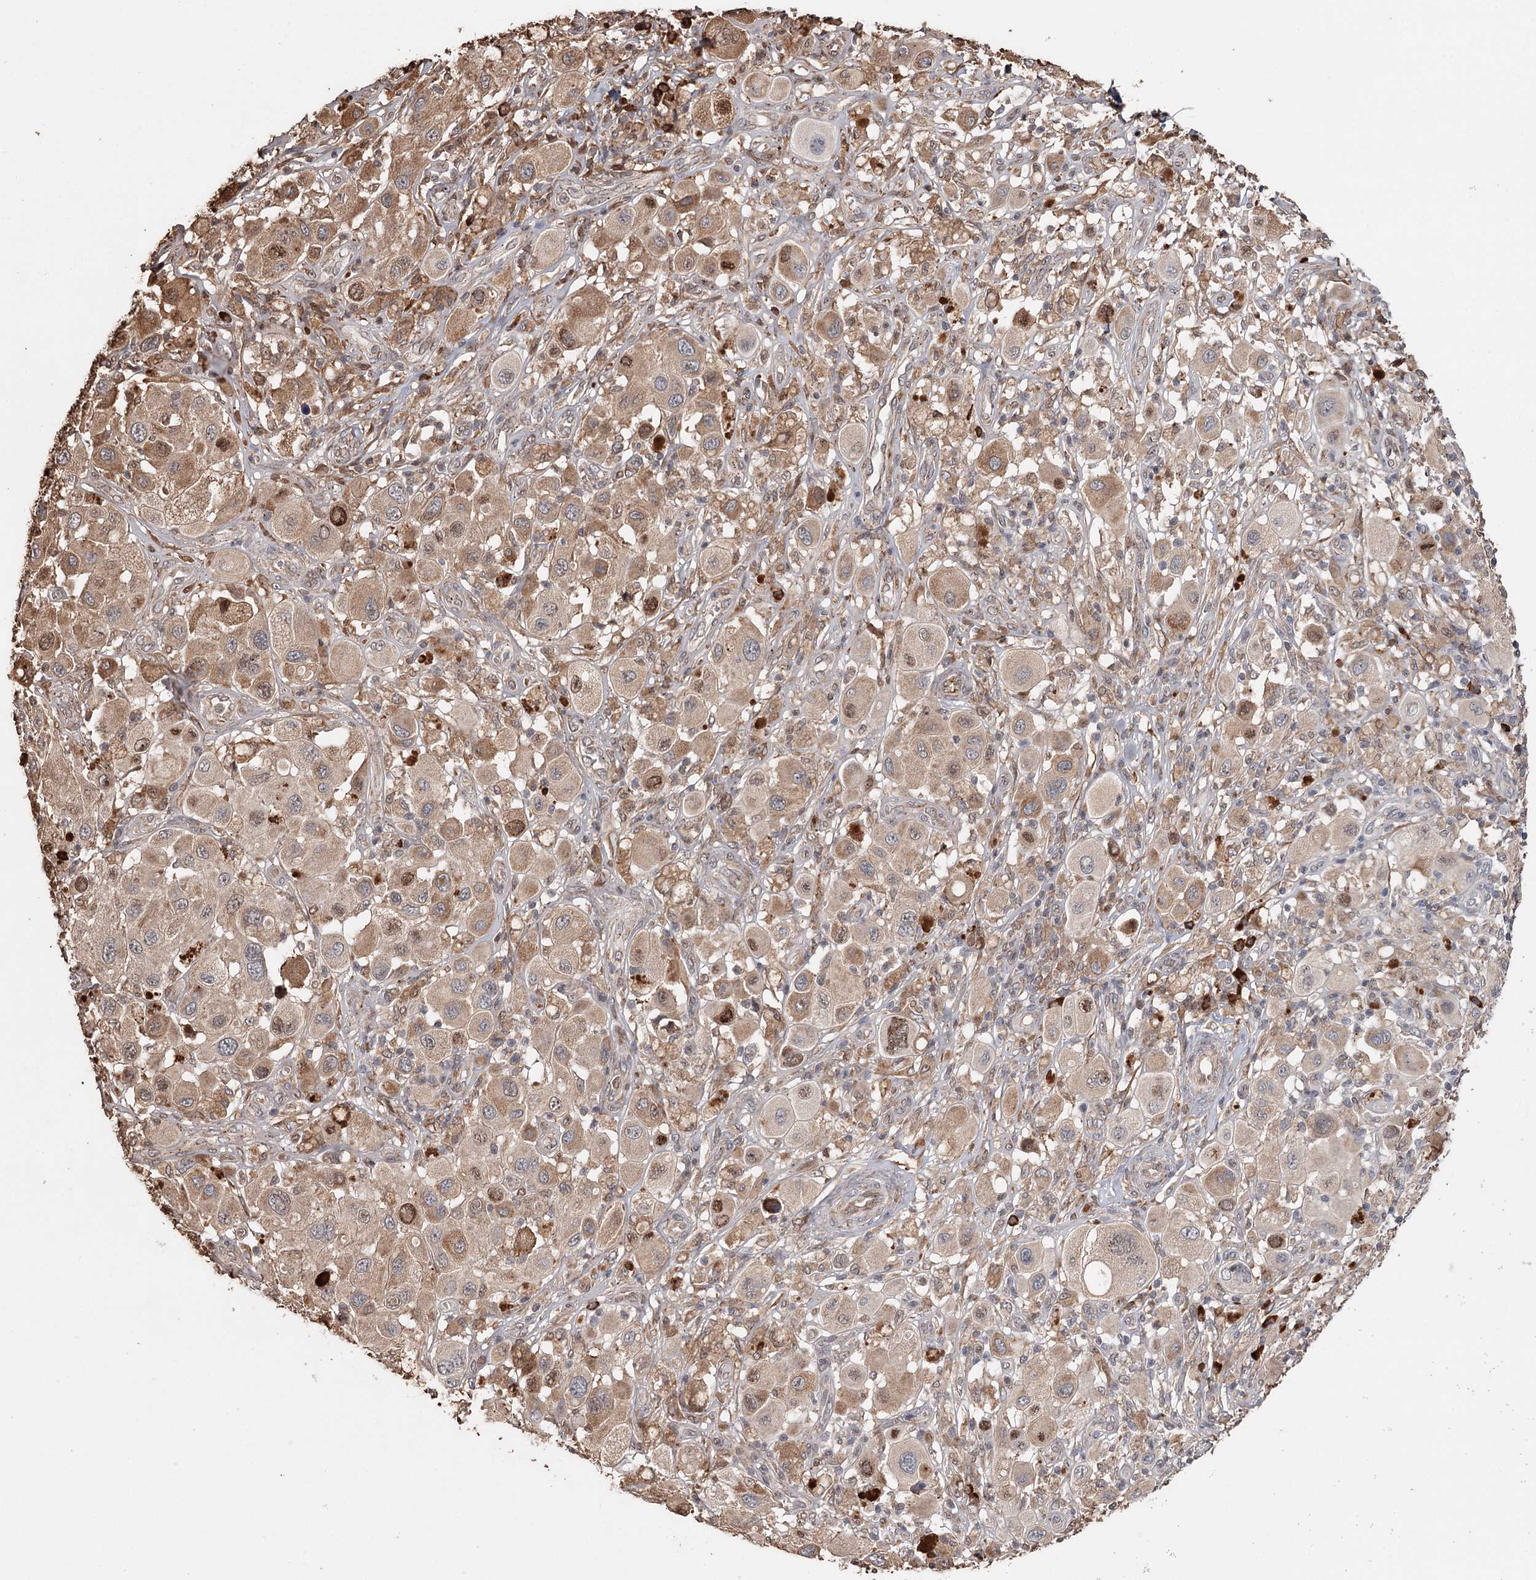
{"staining": {"intensity": "moderate", "quantity": ">75%", "location": "cytoplasmic/membranous,nuclear"}, "tissue": "melanoma", "cell_type": "Tumor cells", "image_type": "cancer", "snomed": [{"axis": "morphology", "description": "Malignant melanoma, Metastatic site"}, {"axis": "topography", "description": "Skin"}], "caption": "Melanoma was stained to show a protein in brown. There is medium levels of moderate cytoplasmic/membranous and nuclear staining in about >75% of tumor cells.", "gene": "SYVN1", "patient": {"sex": "male", "age": 41}}